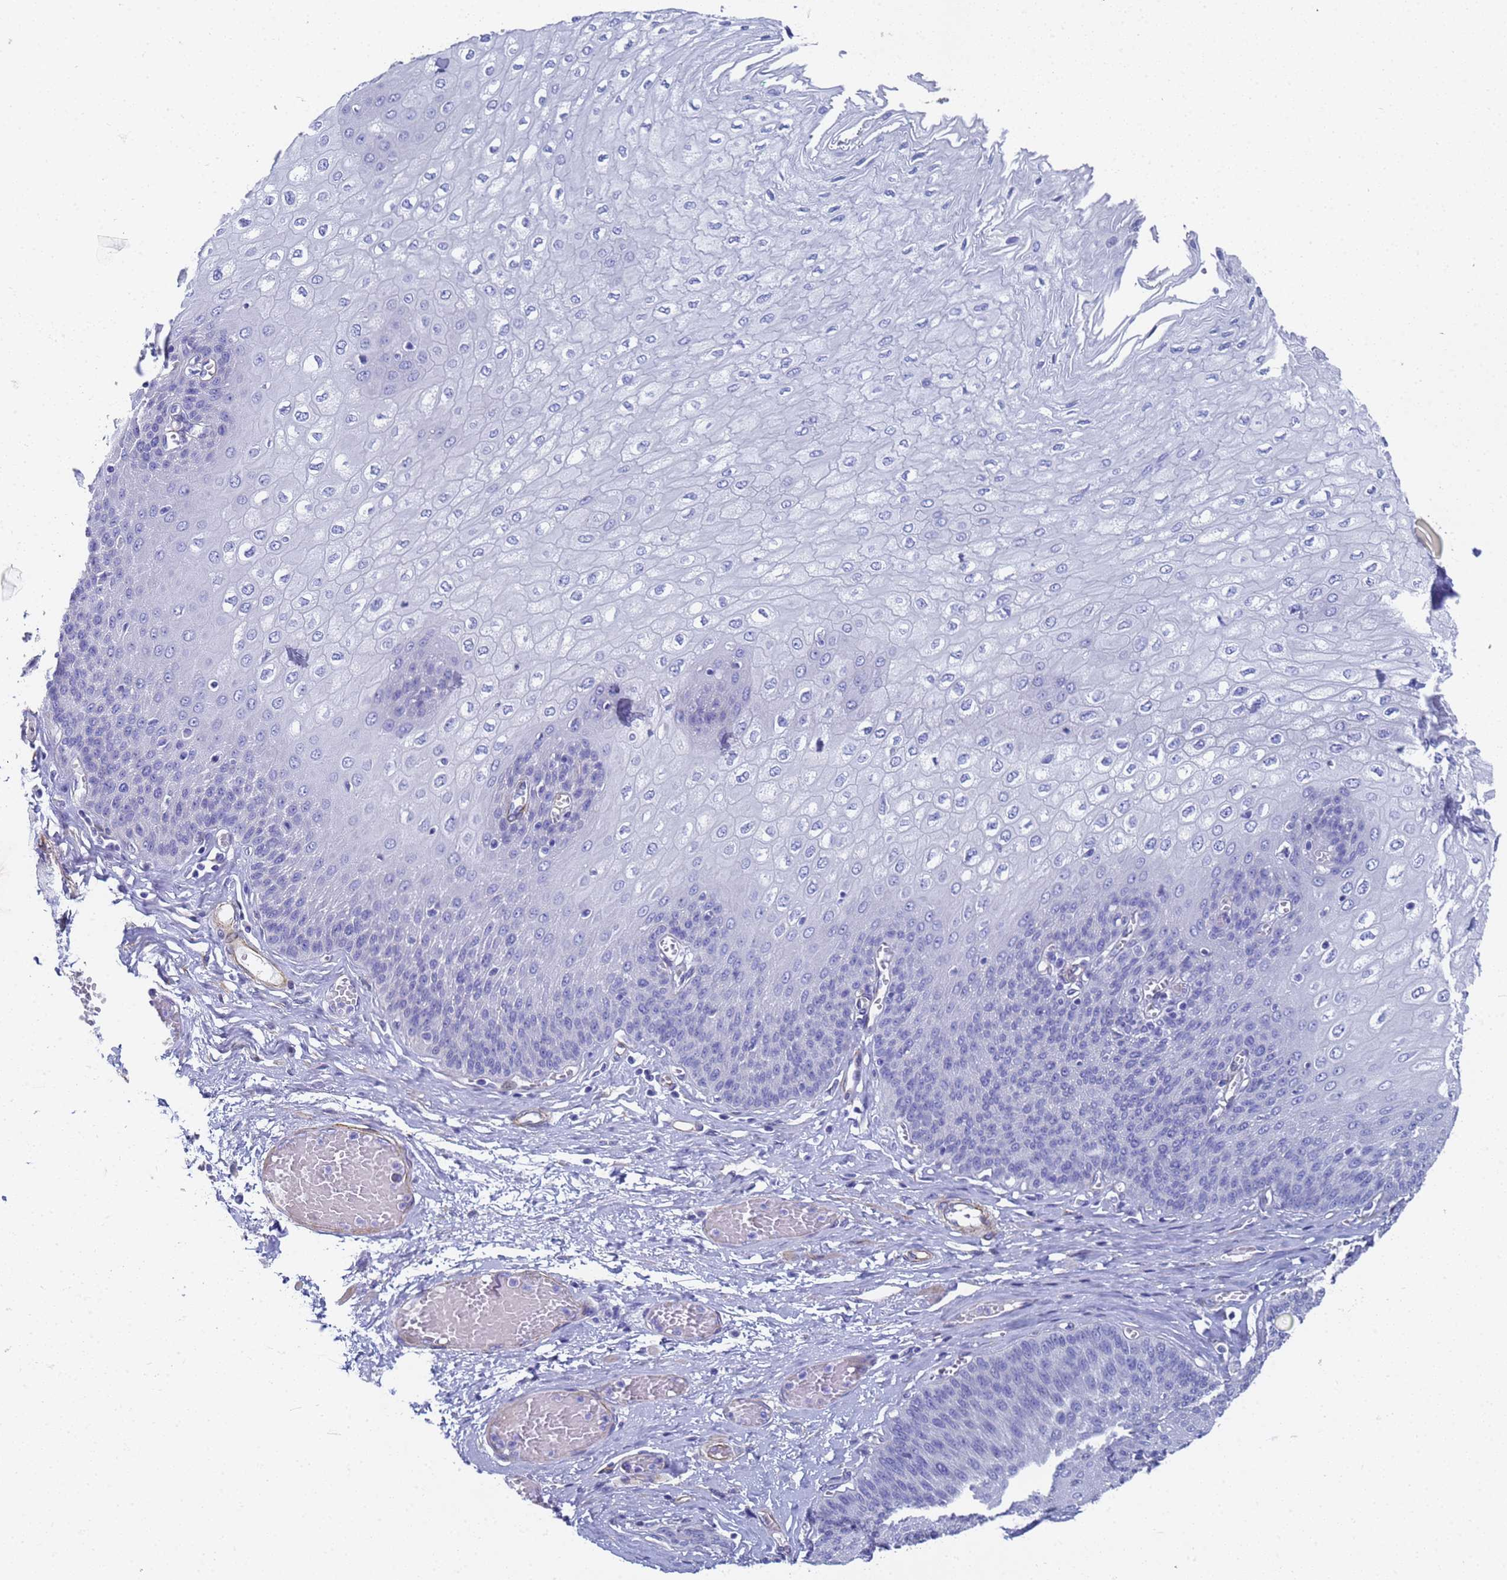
{"staining": {"intensity": "negative", "quantity": "none", "location": "none"}, "tissue": "esophagus", "cell_type": "Squamous epithelial cells", "image_type": "normal", "snomed": [{"axis": "morphology", "description": "Normal tissue, NOS"}, {"axis": "topography", "description": "Esophagus"}], "caption": "This is a photomicrograph of IHC staining of normal esophagus, which shows no staining in squamous epithelial cells. The staining was performed using DAB (3,3'-diaminobenzidine) to visualize the protein expression in brown, while the nuclei were stained in blue with hematoxylin (Magnification: 20x).", "gene": "ENSG00000198211", "patient": {"sex": "male", "age": 60}}